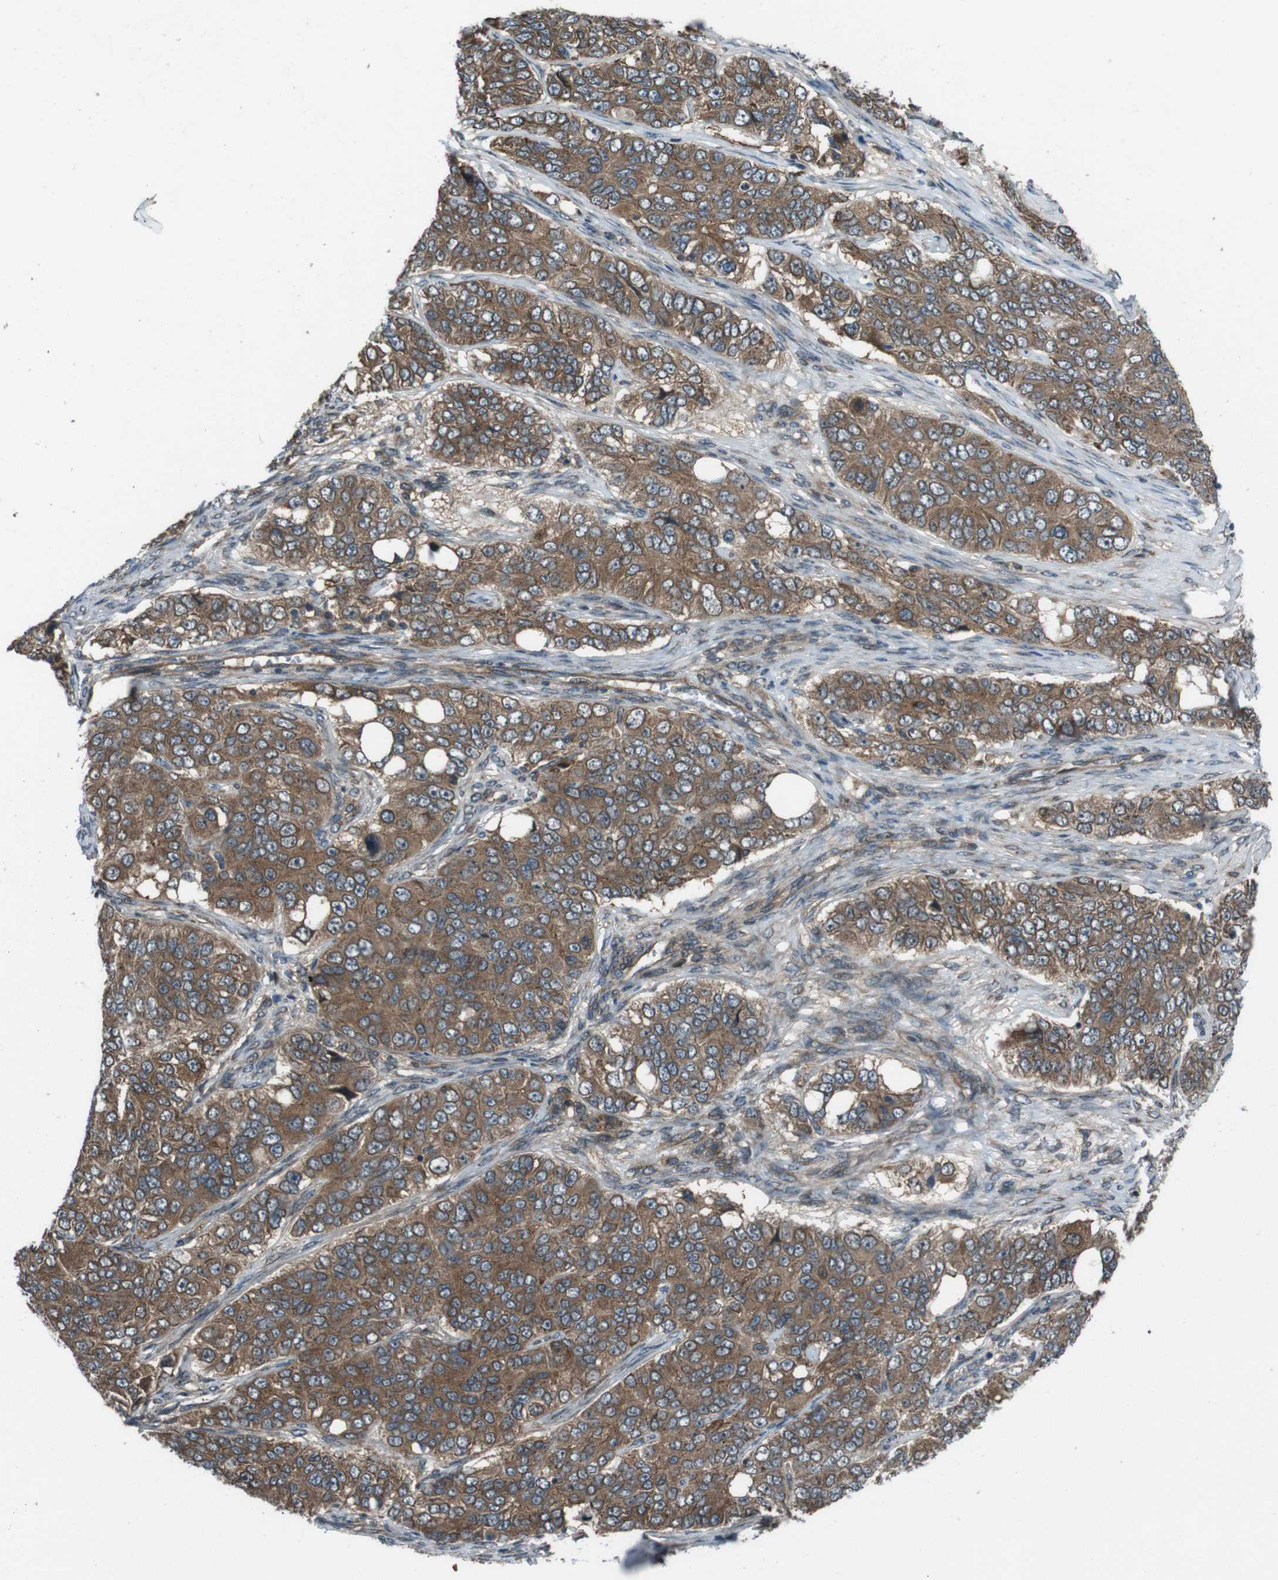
{"staining": {"intensity": "strong", "quantity": ">75%", "location": "cytoplasmic/membranous"}, "tissue": "ovarian cancer", "cell_type": "Tumor cells", "image_type": "cancer", "snomed": [{"axis": "morphology", "description": "Carcinoma, endometroid"}, {"axis": "topography", "description": "Ovary"}], "caption": "IHC staining of ovarian cancer (endometroid carcinoma), which exhibits high levels of strong cytoplasmic/membranous expression in about >75% of tumor cells indicating strong cytoplasmic/membranous protein positivity. The staining was performed using DAB (brown) for protein detection and nuclei were counterstained in hematoxylin (blue).", "gene": "SLC27A4", "patient": {"sex": "female", "age": 51}}